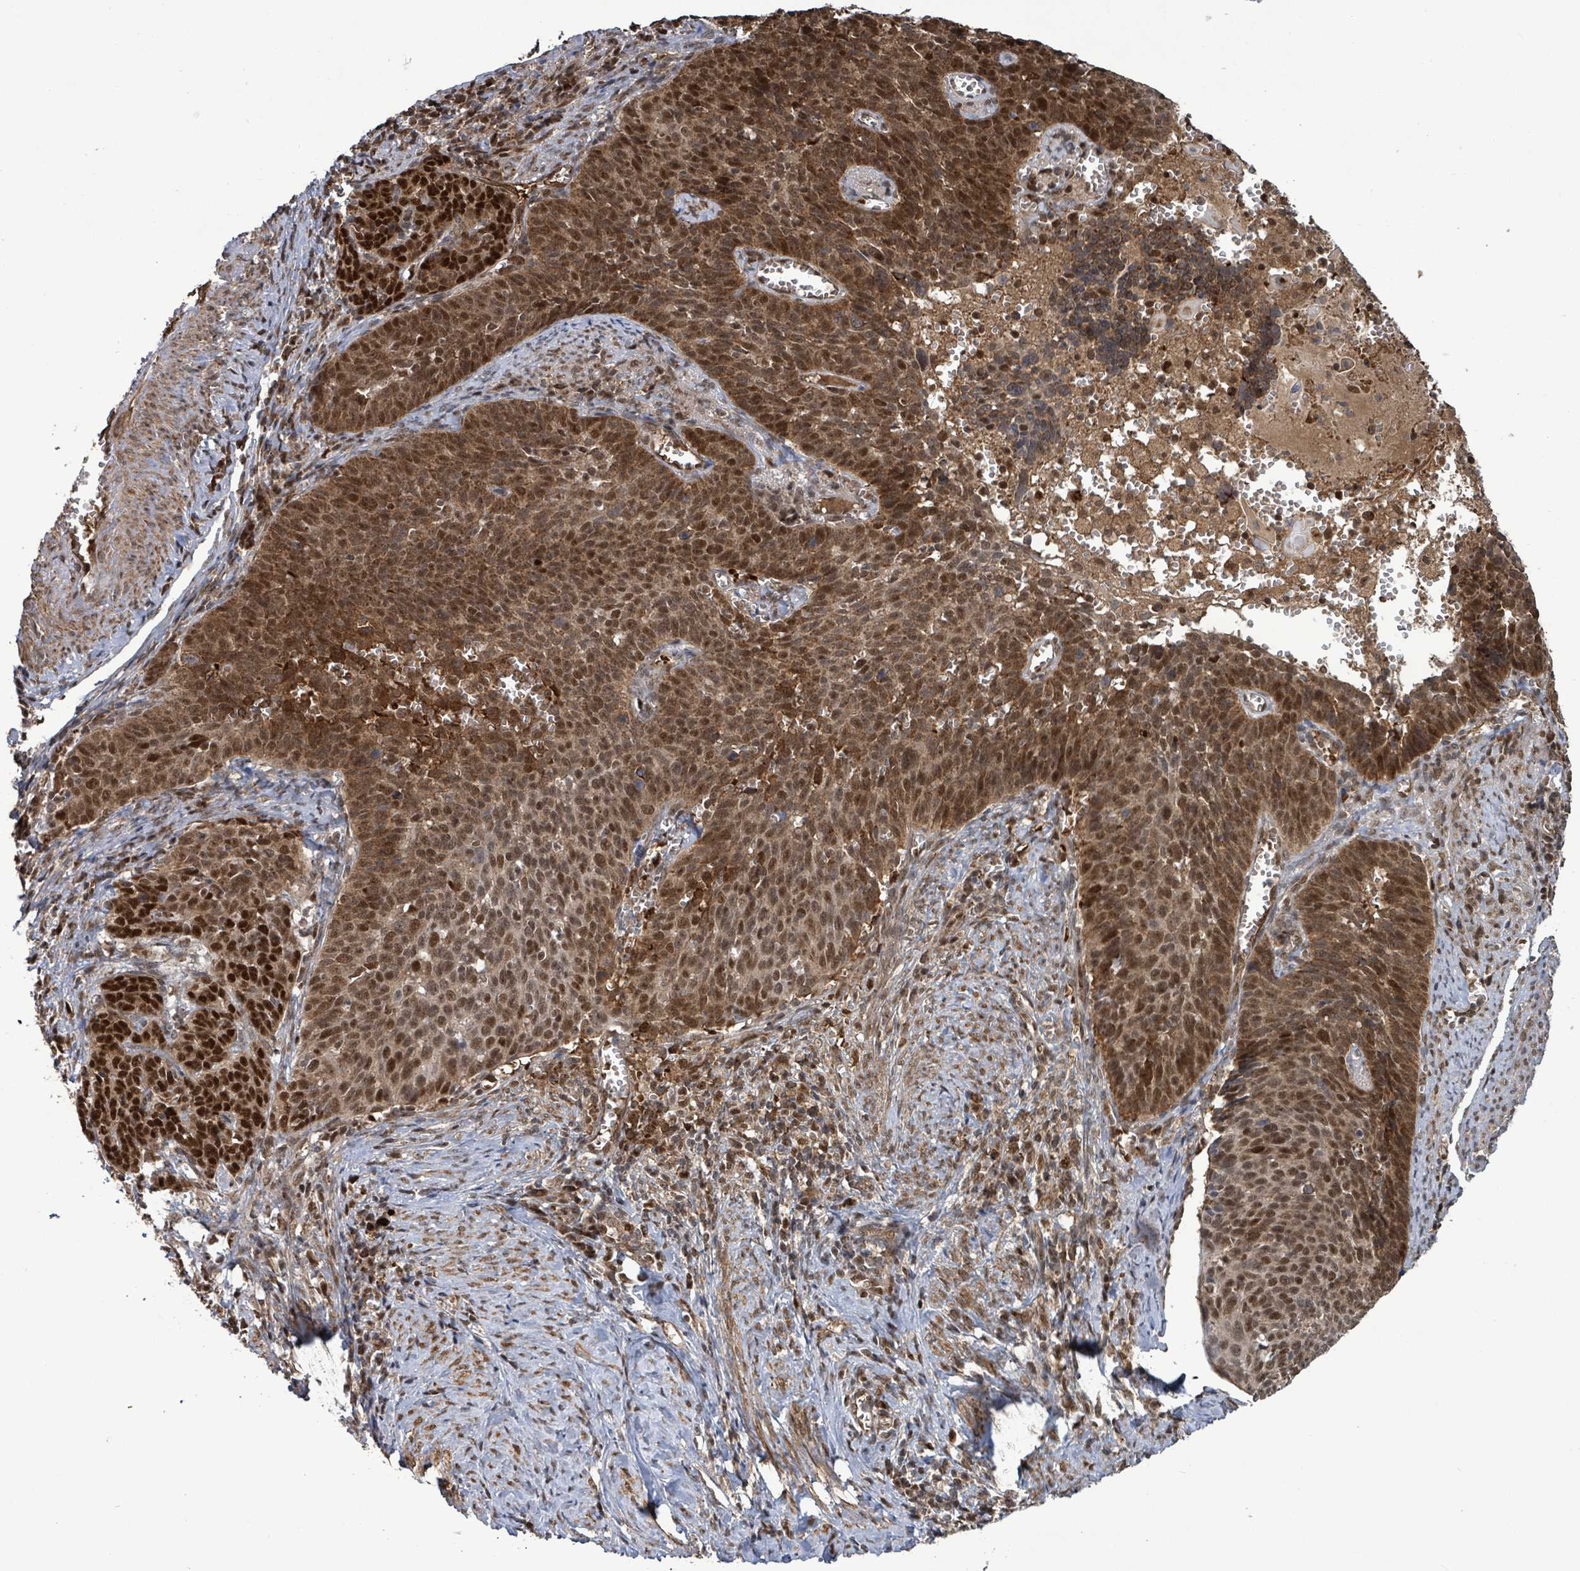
{"staining": {"intensity": "moderate", "quantity": ">75%", "location": "nuclear"}, "tissue": "cervical cancer", "cell_type": "Tumor cells", "image_type": "cancer", "snomed": [{"axis": "morphology", "description": "Normal tissue, NOS"}, {"axis": "morphology", "description": "Squamous cell carcinoma, NOS"}, {"axis": "topography", "description": "Cervix"}], "caption": "Cervical squamous cell carcinoma stained with IHC exhibits moderate nuclear expression in about >75% of tumor cells.", "gene": "PATZ1", "patient": {"sex": "female", "age": 39}}